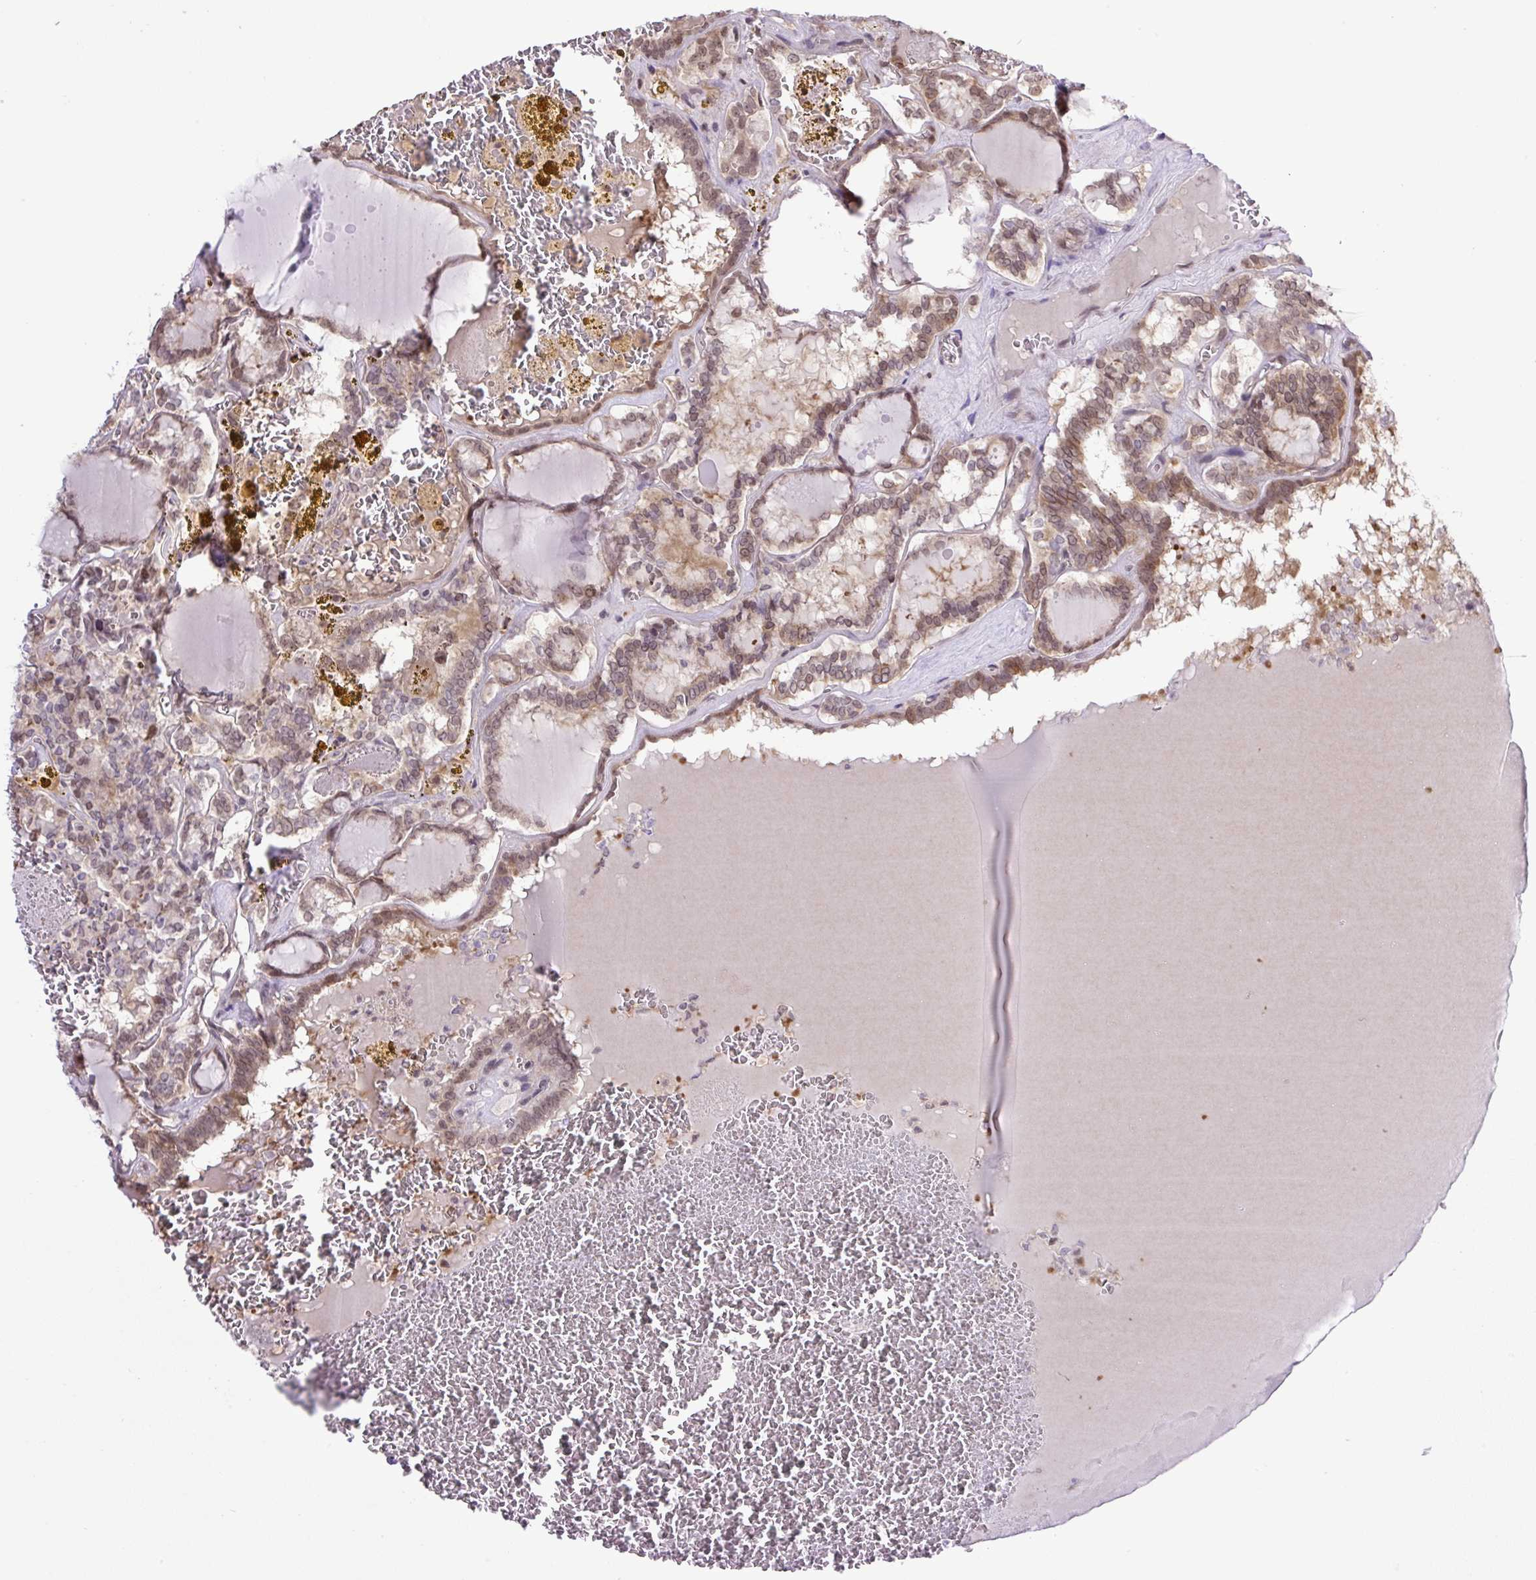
{"staining": {"intensity": "weak", "quantity": ">75%", "location": "nuclear"}, "tissue": "thyroid cancer", "cell_type": "Tumor cells", "image_type": "cancer", "snomed": [{"axis": "morphology", "description": "Papillary adenocarcinoma, NOS"}, {"axis": "topography", "description": "Thyroid gland"}], "caption": "Thyroid papillary adenocarcinoma was stained to show a protein in brown. There is low levels of weak nuclear positivity in about >75% of tumor cells.", "gene": "SGTA", "patient": {"sex": "female", "age": 72}}